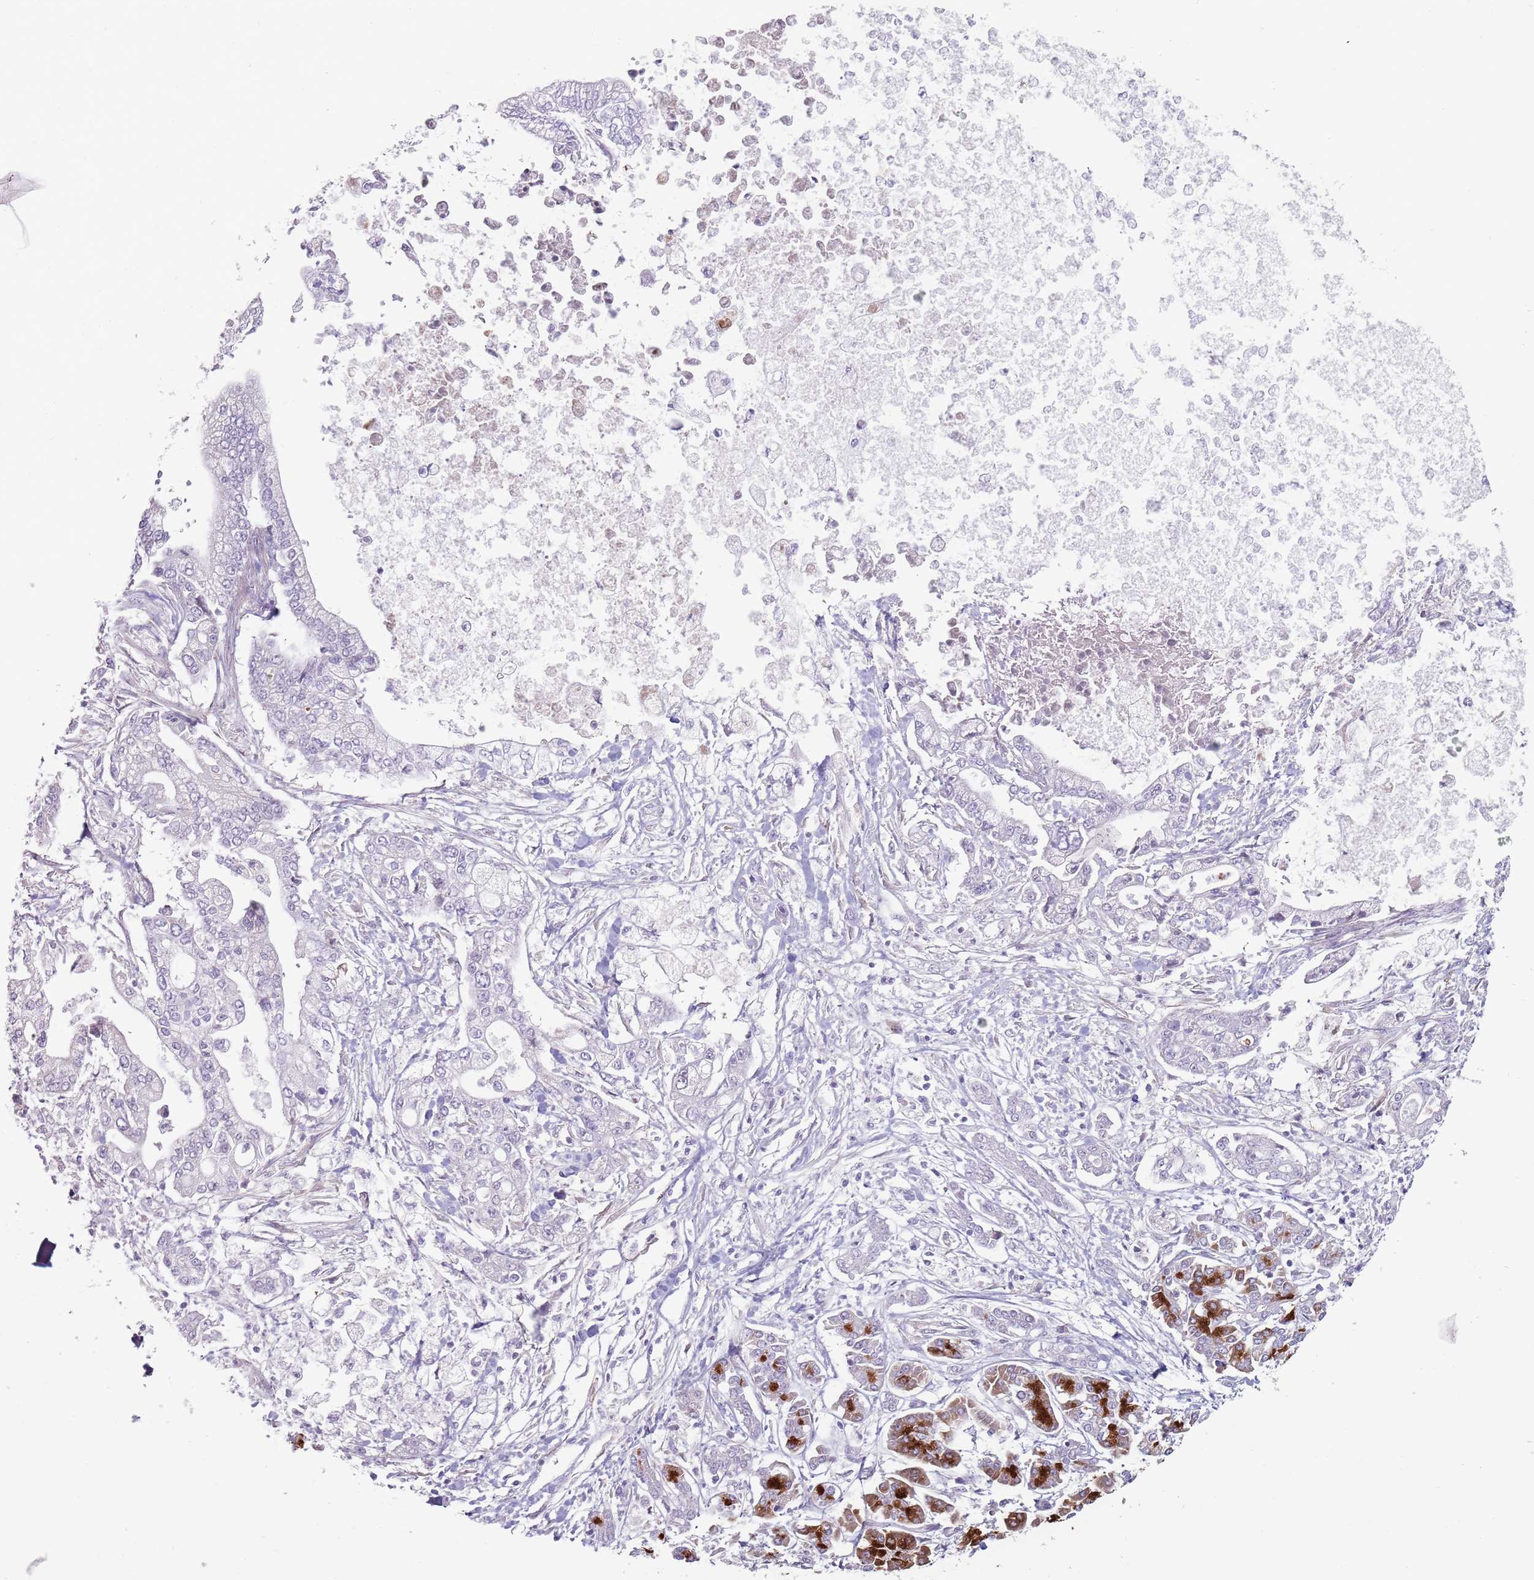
{"staining": {"intensity": "negative", "quantity": "none", "location": "none"}, "tissue": "pancreatic cancer", "cell_type": "Tumor cells", "image_type": "cancer", "snomed": [{"axis": "morphology", "description": "Adenocarcinoma, NOS"}, {"axis": "topography", "description": "Pancreas"}], "caption": "Immunohistochemical staining of human pancreatic cancer exhibits no significant positivity in tumor cells.", "gene": "DXO", "patient": {"sex": "male", "age": 69}}